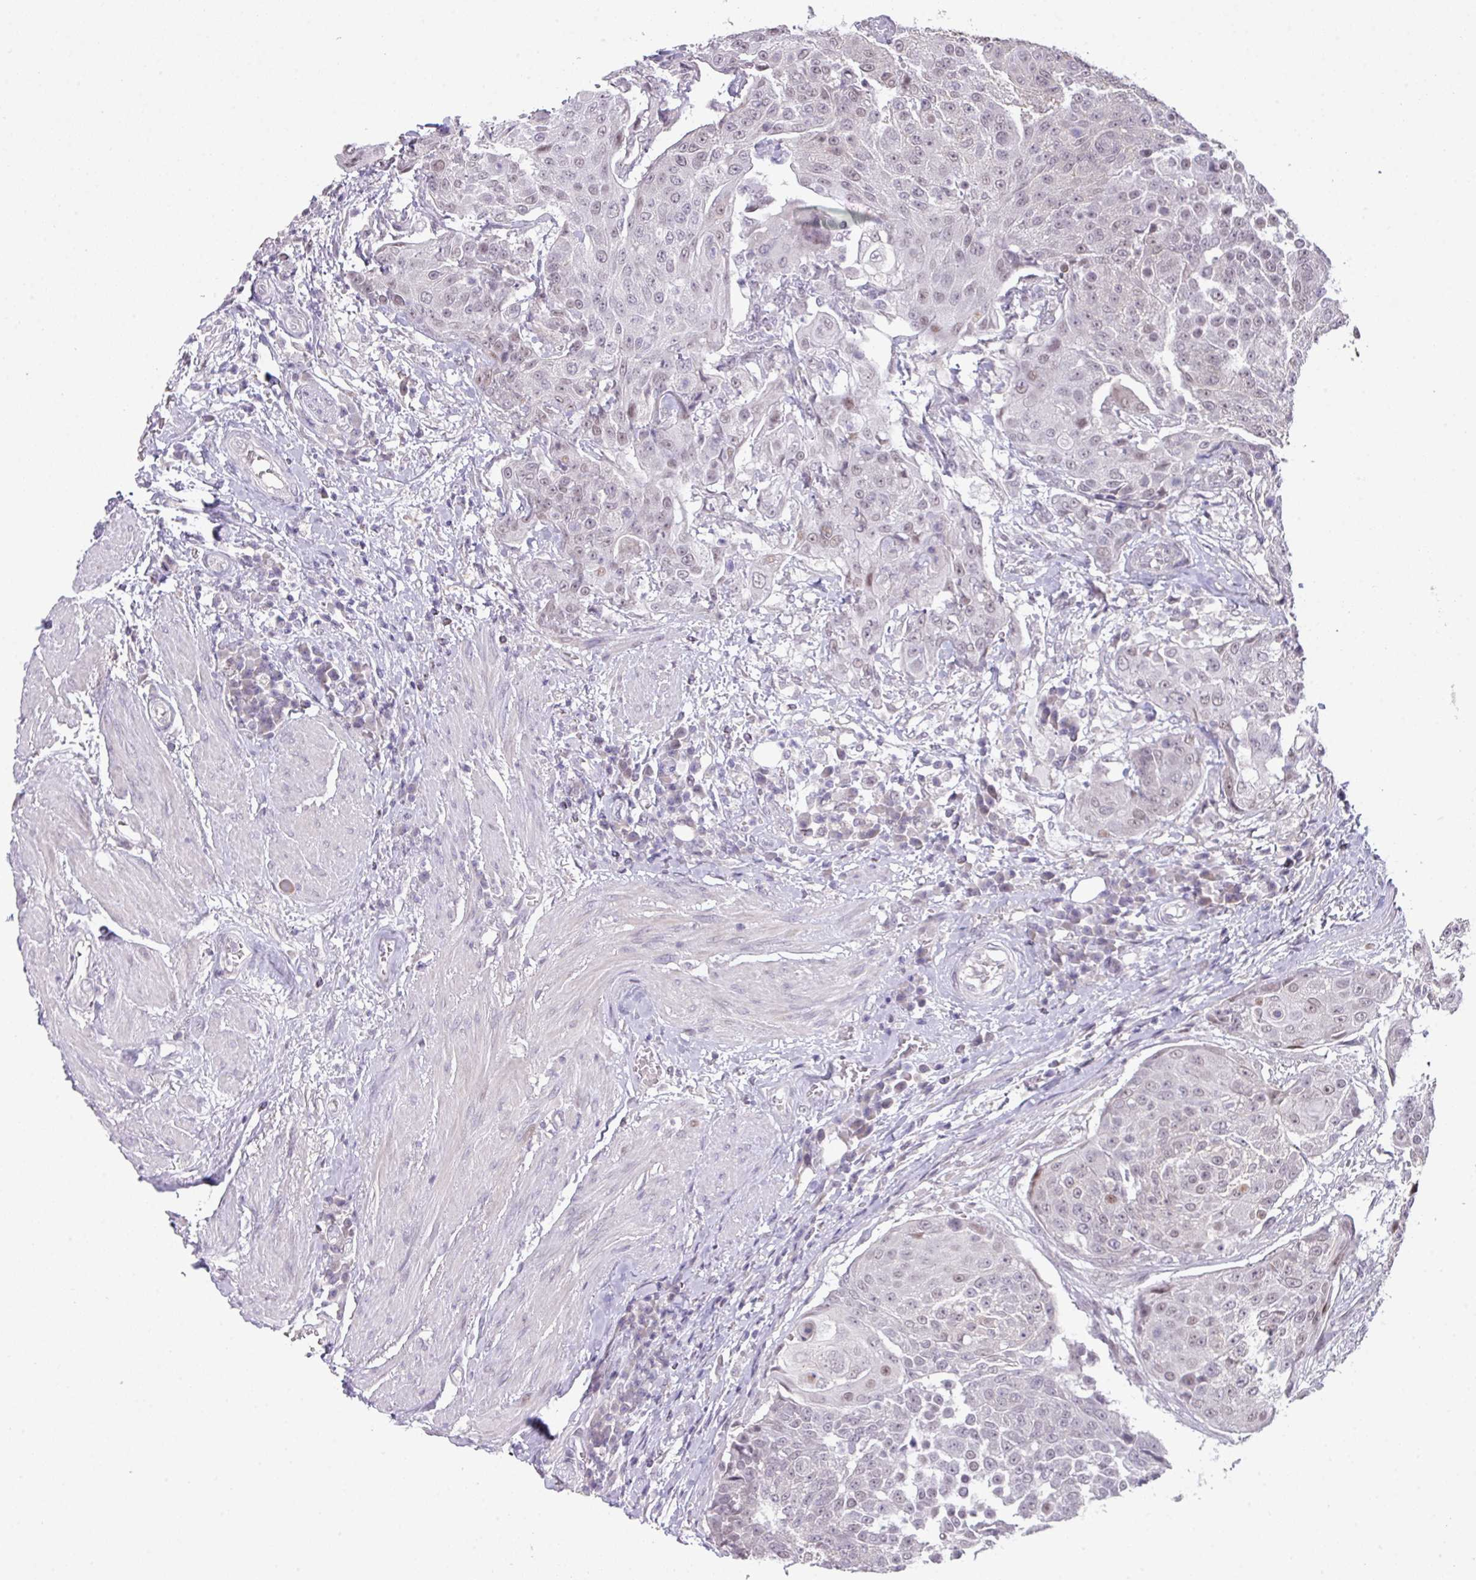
{"staining": {"intensity": "weak", "quantity": "25%-75%", "location": "nuclear"}, "tissue": "urothelial cancer", "cell_type": "Tumor cells", "image_type": "cancer", "snomed": [{"axis": "morphology", "description": "Urothelial carcinoma, High grade"}, {"axis": "topography", "description": "Urinary bladder"}], "caption": "IHC micrograph of urothelial cancer stained for a protein (brown), which reveals low levels of weak nuclear staining in approximately 25%-75% of tumor cells.", "gene": "ANKRD13B", "patient": {"sex": "female", "age": 63}}